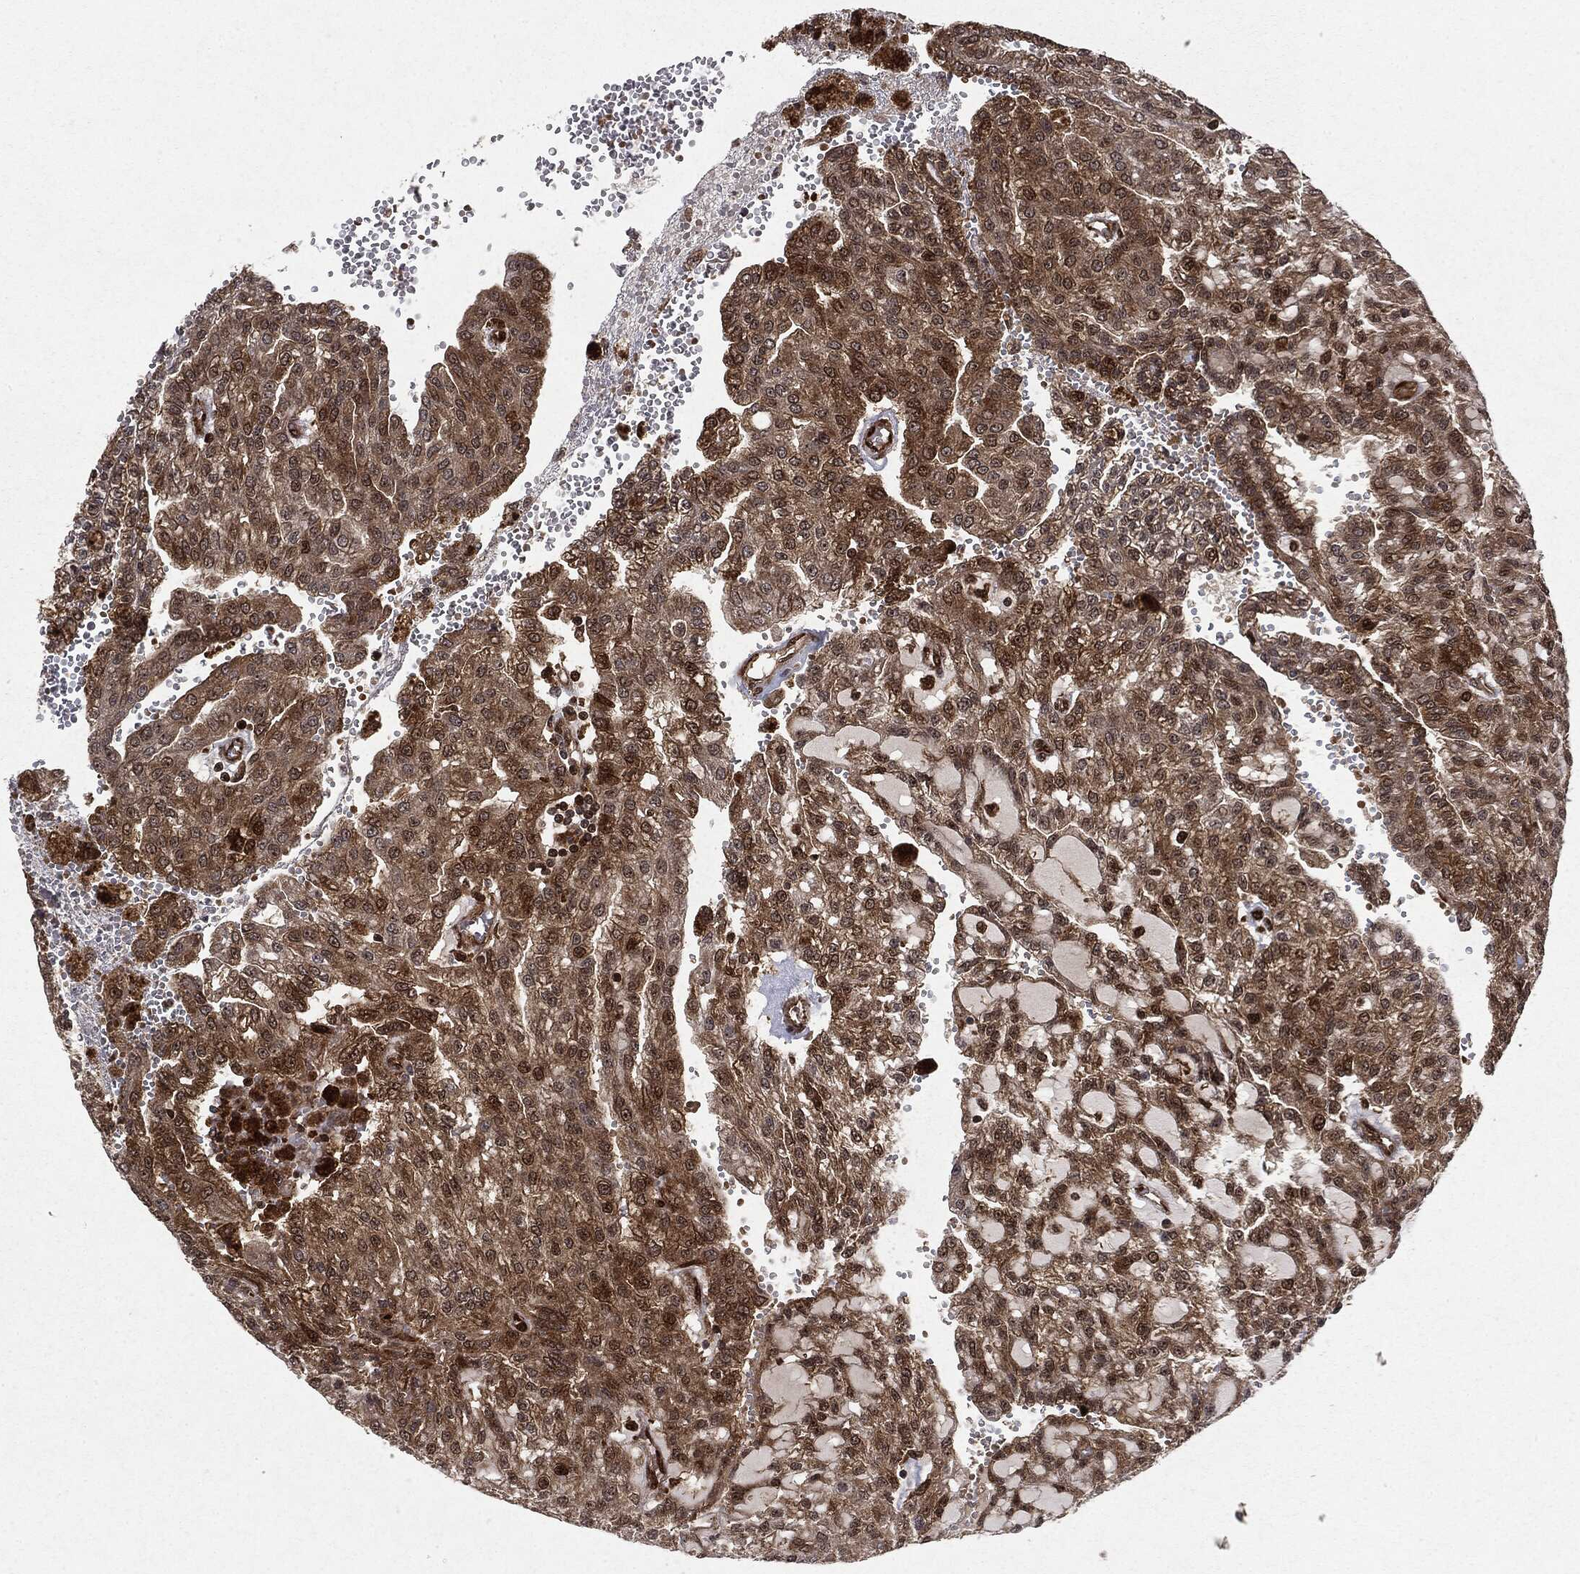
{"staining": {"intensity": "weak", "quantity": ">75%", "location": "cytoplasmic/membranous"}, "tissue": "renal cancer", "cell_type": "Tumor cells", "image_type": "cancer", "snomed": [{"axis": "morphology", "description": "Adenocarcinoma, NOS"}, {"axis": "topography", "description": "Kidney"}], "caption": "DAB (3,3'-diaminobenzidine) immunohistochemical staining of human renal cancer (adenocarcinoma) reveals weak cytoplasmic/membranous protein positivity in about >75% of tumor cells.", "gene": "OTUB1", "patient": {"sex": "male", "age": 63}}